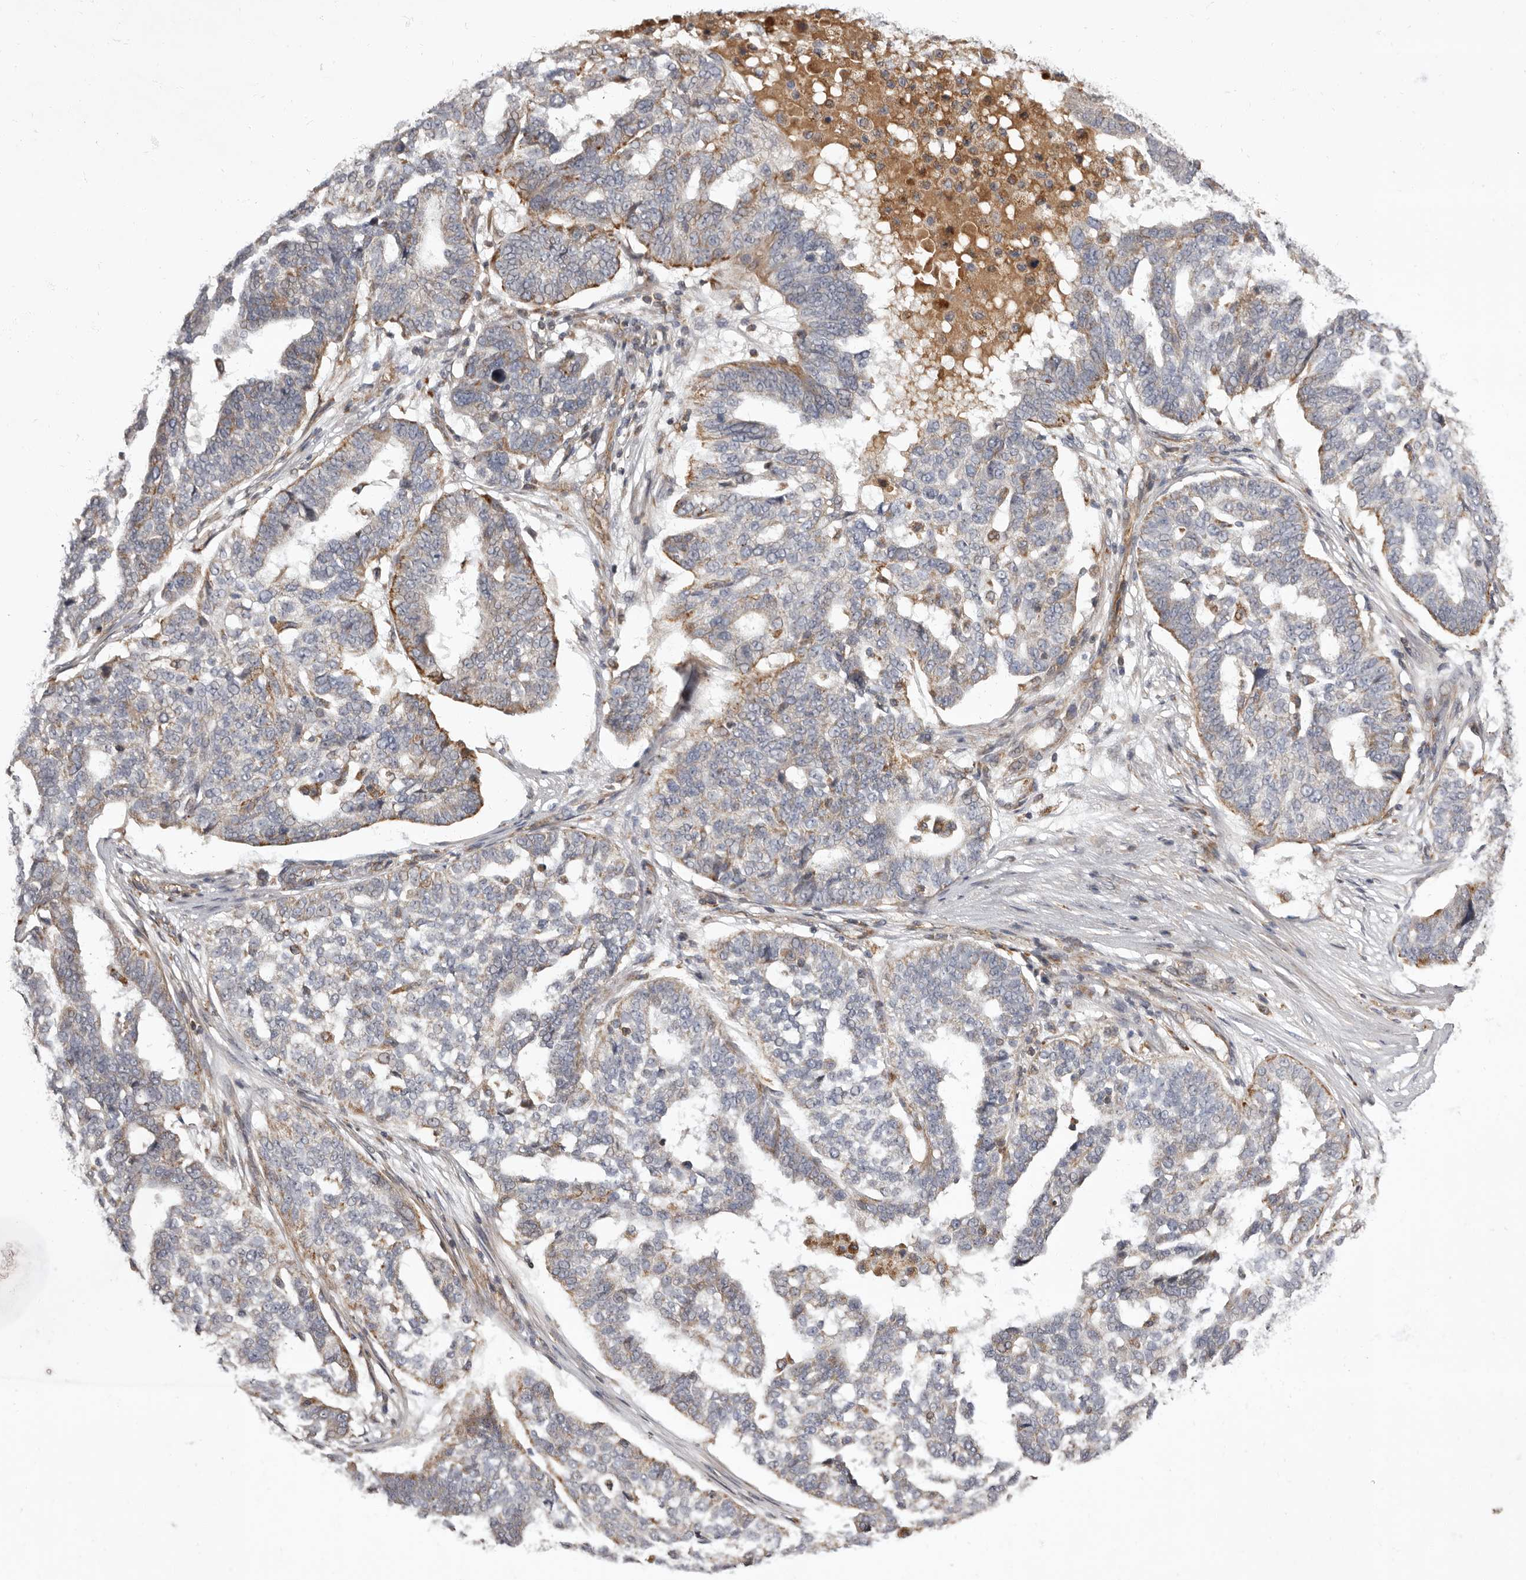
{"staining": {"intensity": "moderate", "quantity": "<25%", "location": "cytoplasmic/membranous"}, "tissue": "ovarian cancer", "cell_type": "Tumor cells", "image_type": "cancer", "snomed": [{"axis": "morphology", "description": "Cystadenocarcinoma, serous, NOS"}, {"axis": "topography", "description": "Ovary"}], "caption": "Immunohistochemistry histopathology image of neoplastic tissue: ovarian serous cystadenocarcinoma stained using immunohistochemistry reveals low levels of moderate protein expression localized specifically in the cytoplasmic/membranous of tumor cells, appearing as a cytoplasmic/membranous brown color.", "gene": "ADCY2", "patient": {"sex": "female", "age": 59}}